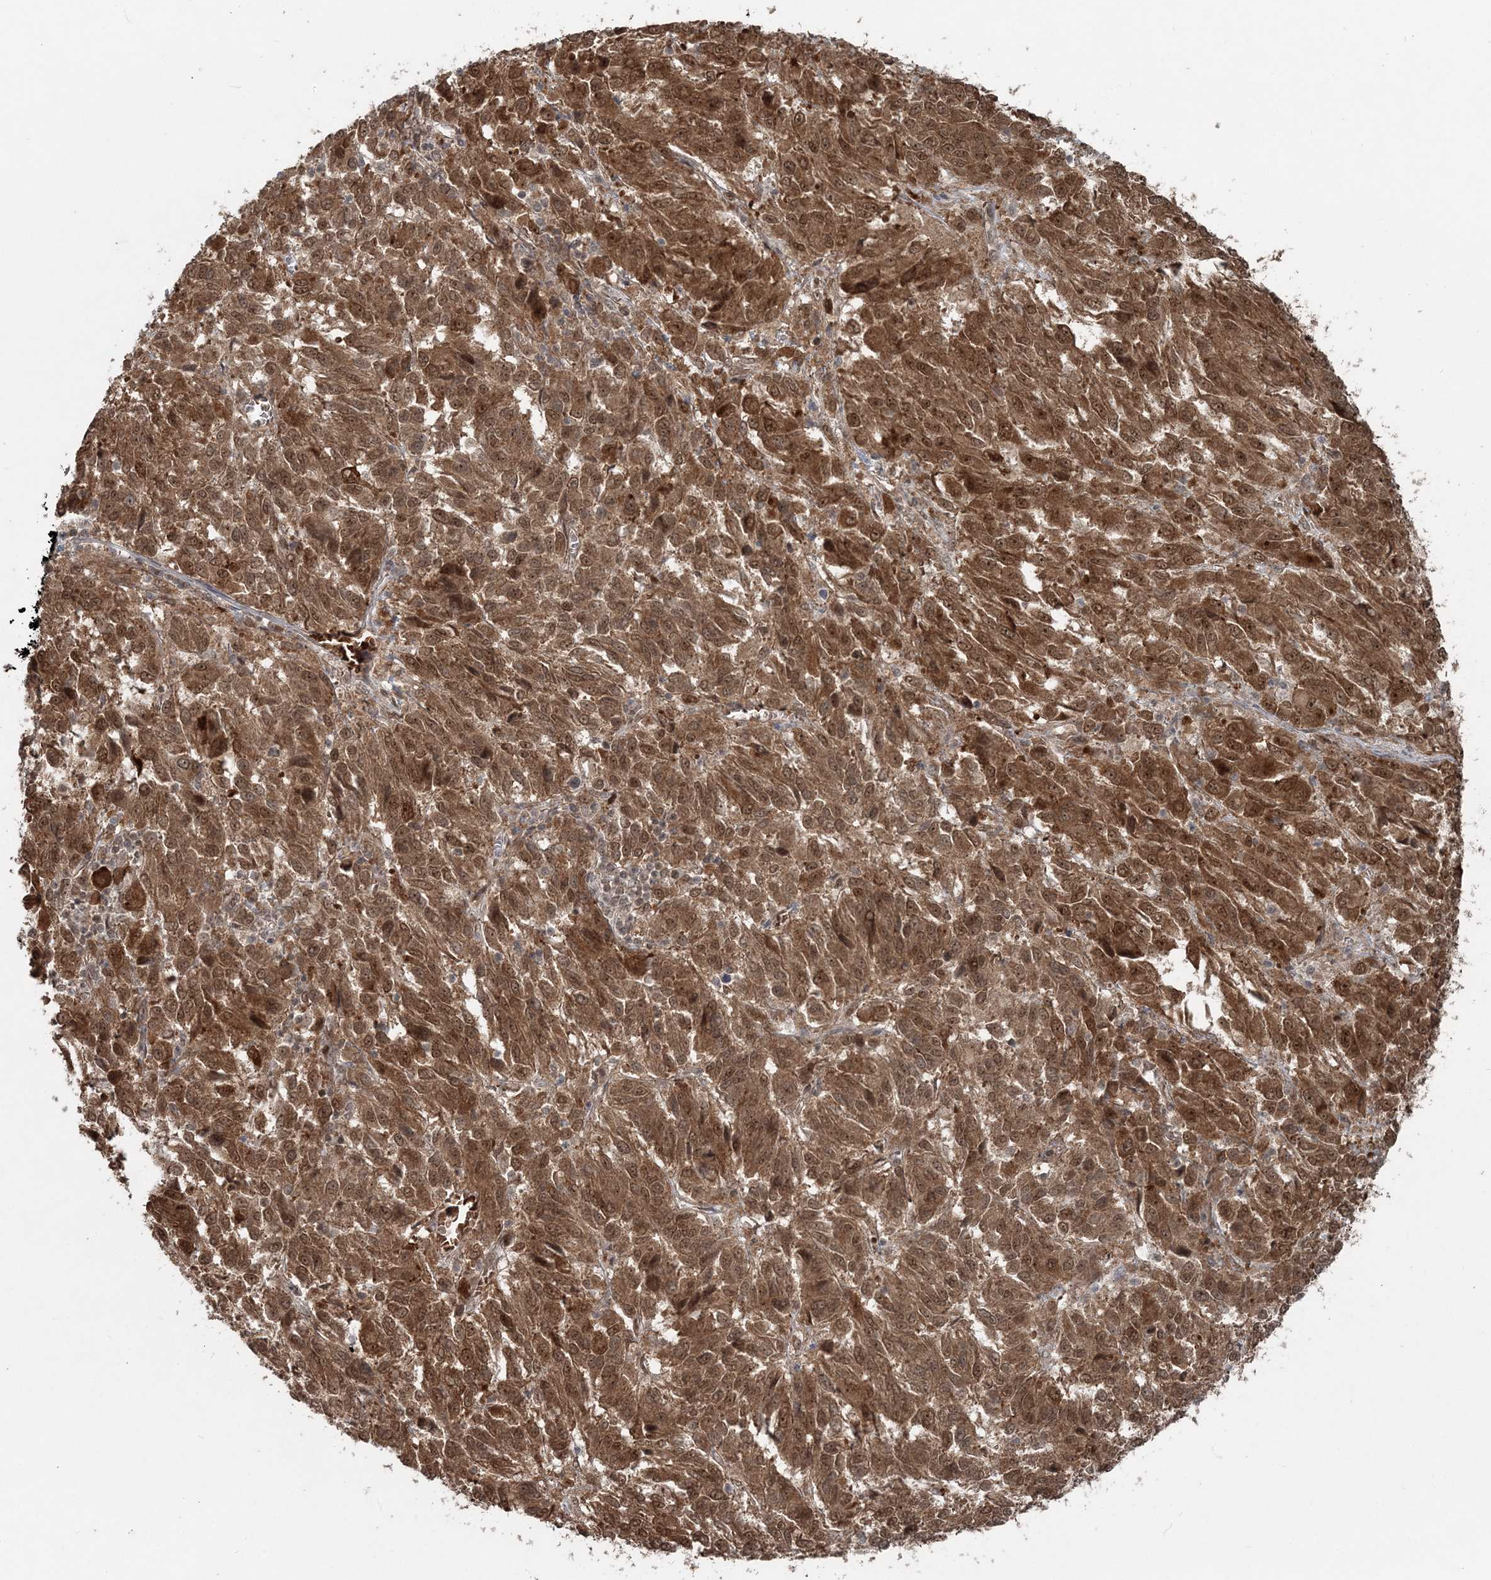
{"staining": {"intensity": "moderate", "quantity": ">75%", "location": "cytoplasmic/membranous,nuclear"}, "tissue": "melanoma", "cell_type": "Tumor cells", "image_type": "cancer", "snomed": [{"axis": "morphology", "description": "Malignant melanoma, Metastatic site"}, {"axis": "topography", "description": "Lung"}], "caption": "Immunohistochemical staining of human malignant melanoma (metastatic site) displays medium levels of moderate cytoplasmic/membranous and nuclear protein staining in about >75% of tumor cells. (Brightfield microscopy of DAB IHC at high magnification).", "gene": "FBXL17", "patient": {"sex": "male", "age": 64}}